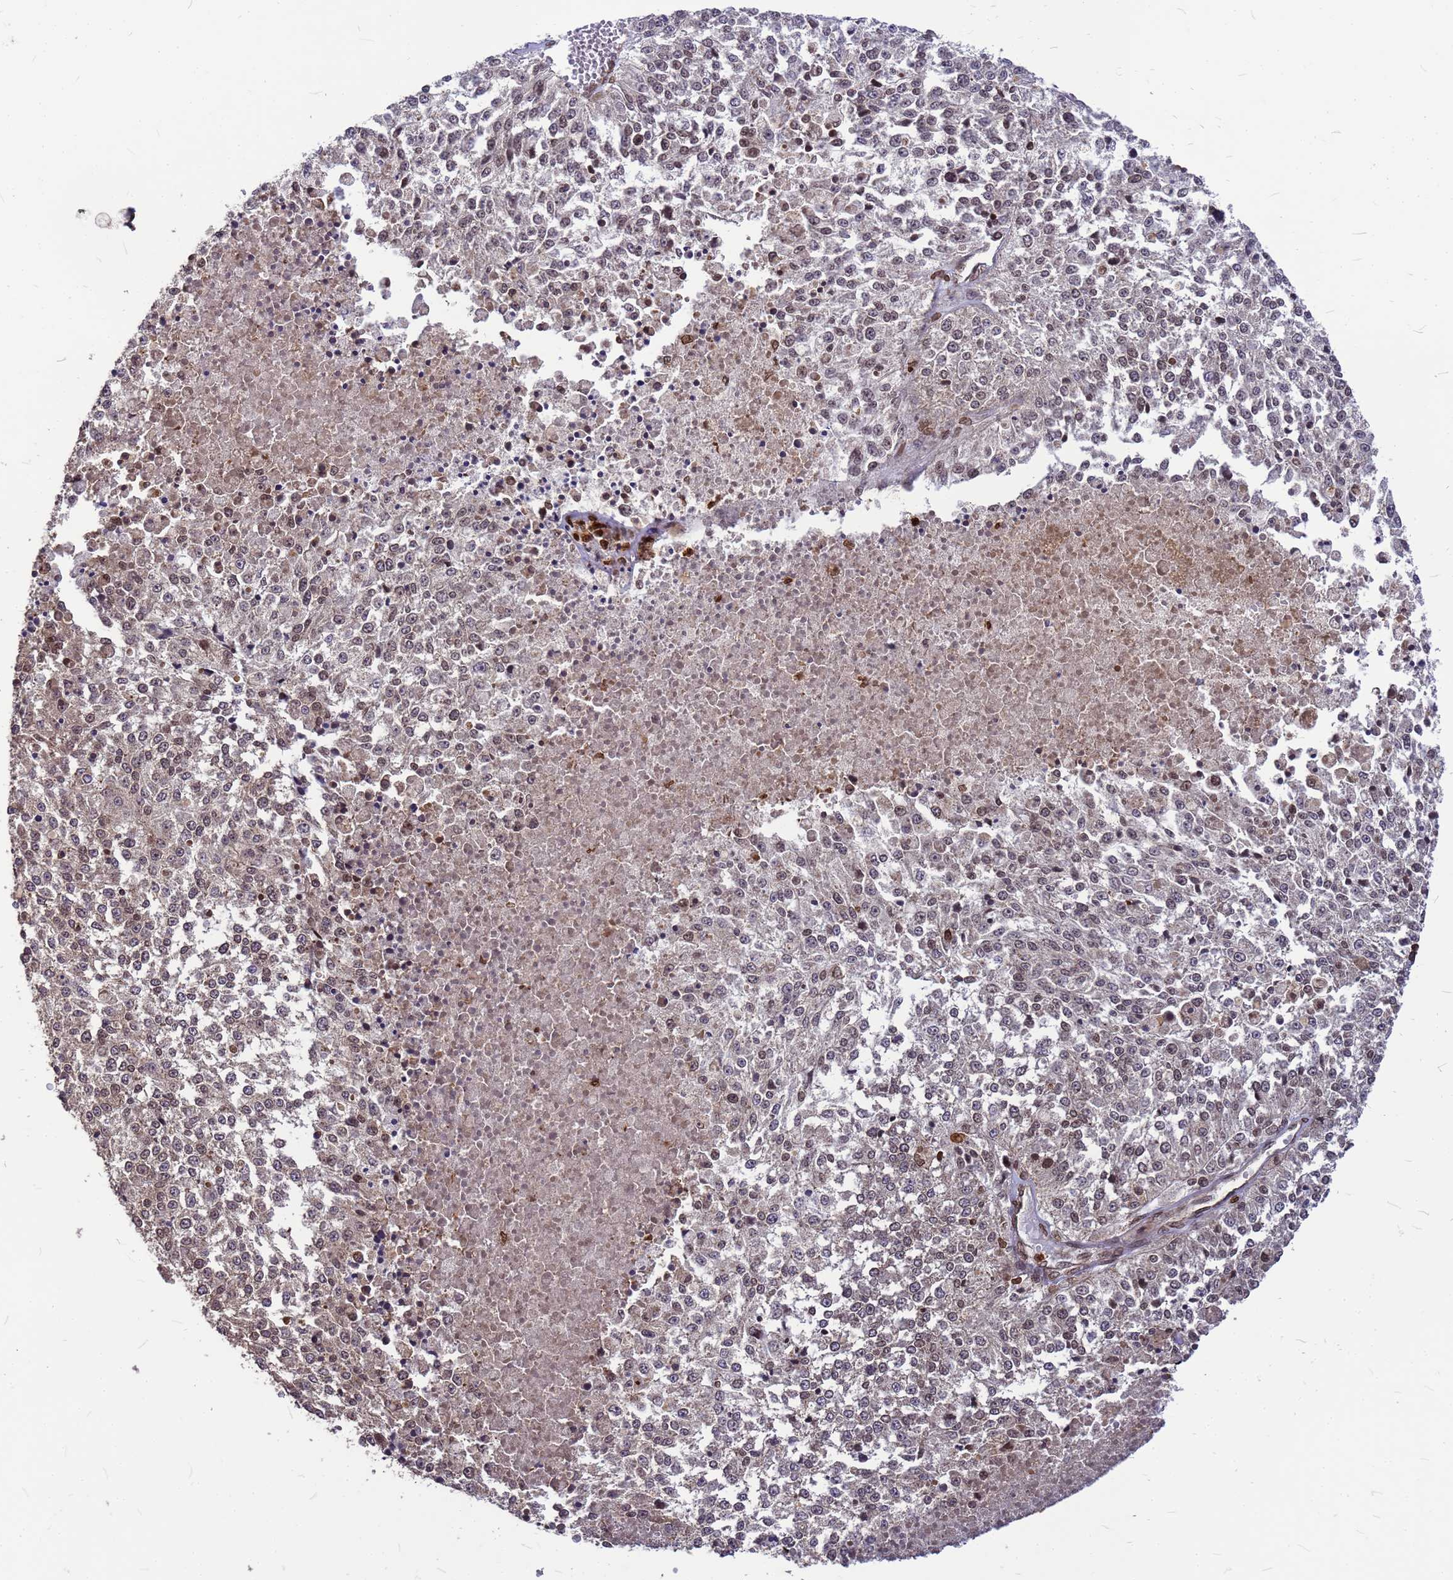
{"staining": {"intensity": "weak", "quantity": ">75%", "location": "nuclear"}, "tissue": "melanoma", "cell_type": "Tumor cells", "image_type": "cancer", "snomed": [{"axis": "morphology", "description": "Malignant melanoma, NOS"}, {"axis": "topography", "description": "Skin"}], "caption": "IHC photomicrograph of neoplastic tissue: melanoma stained using immunohistochemistry (IHC) demonstrates low levels of weak protein expression localized specifically in the nuclear of tumor cells, appearing as a nuclear brown color.", "gene": "C1orf35", "patient": {"sex": "female", "age": 64}}